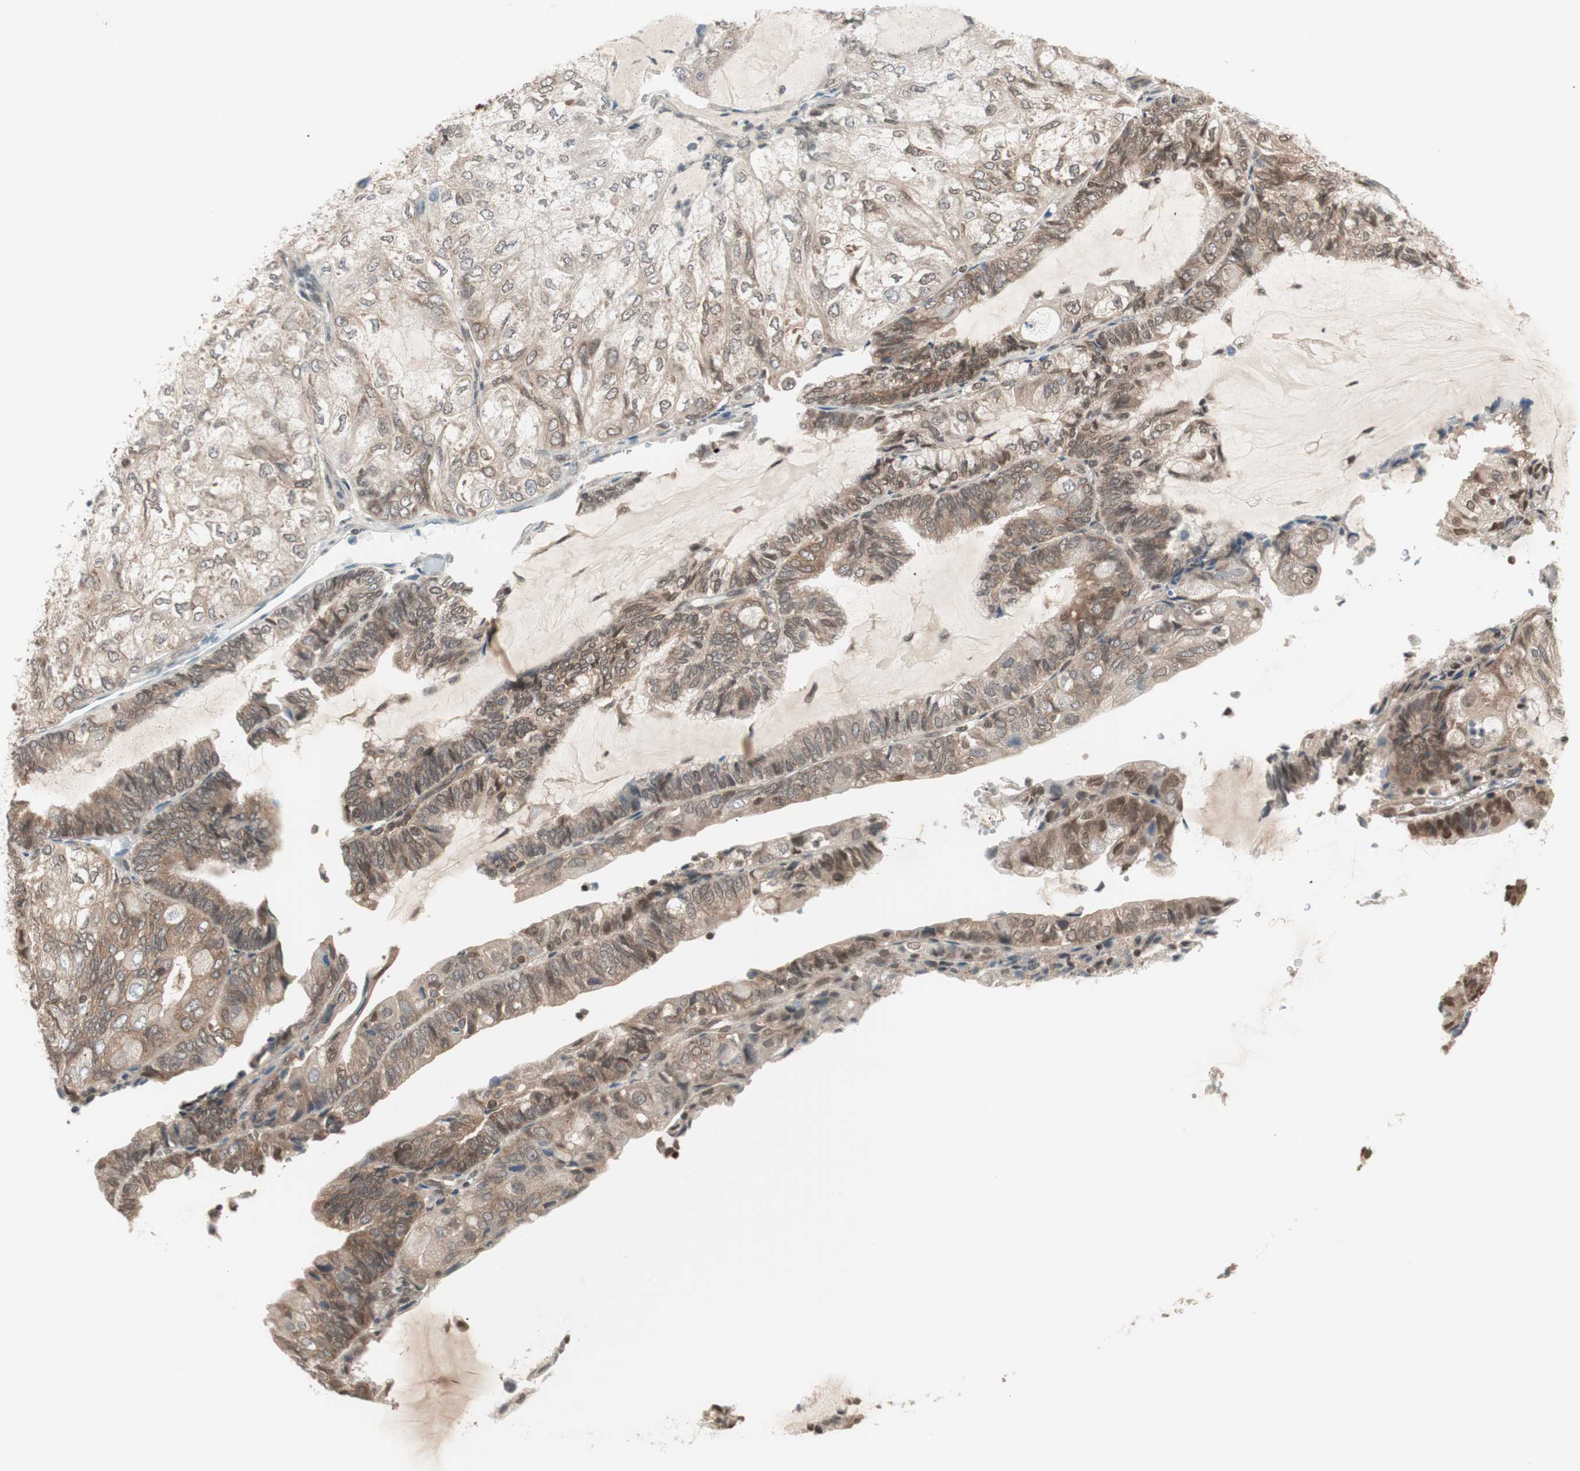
{"staining": {"intensity": "weak", "quantity": "25%-75%", "location": "cytoplasmic/membranous"}, "tissue": "endometrial cancer", "cell_type": "Tumor cells", "image_type": "cancer", "snomed": [{"axis": "morphology", "description": "Adenocarcinoma, NOS"}, {"axis": "topography", "description": "Endometrium"}], "caption": "Protein expression analysis of endometrial cancer (adenocarcinoma) exhibits weak cytoplasmic/membranous positivity in about 25%-75% of tumor cells.", "gene": "UBE2I", "patient": {"sex": "female", "age": 81}}